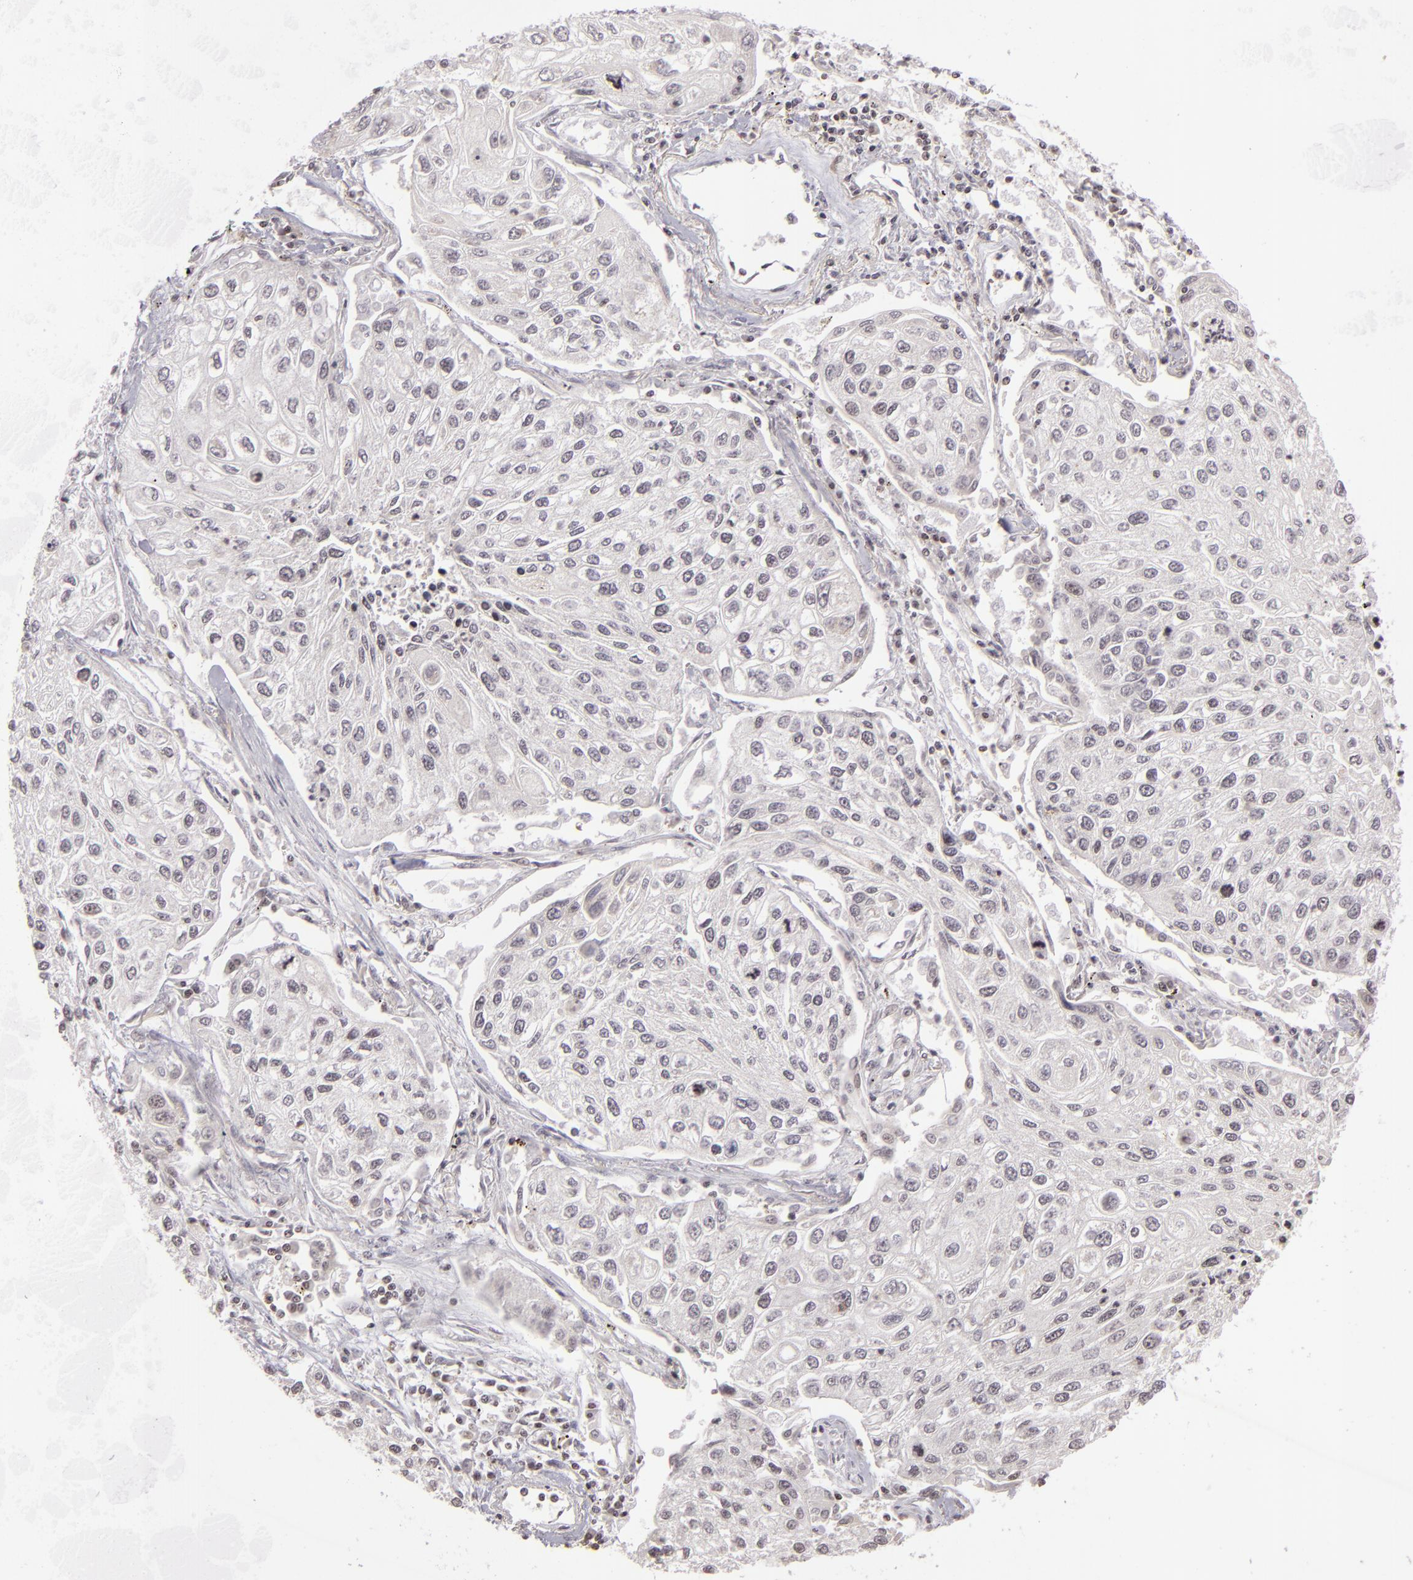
{"staining": {"intensity": "negative", "quantity": "none", "location": "none"}, "tissue": "lung cancer", "cell_type": "Tumor cells", "image_type": "cancer", "snomed": [{"axis": "morphology", "description": "Squamous cell carcinoma, NOS"}, {"axis": "topography", "description": "Lung"}], "caption": "This photomicrograph is of lung cancer stained with IHC to label a protein in brown with the nuclei are counter-stained blue. There is no positivity in tumor cells.", "gene": "AKAP6", "patient": {"sex": "male", "age": 75}}